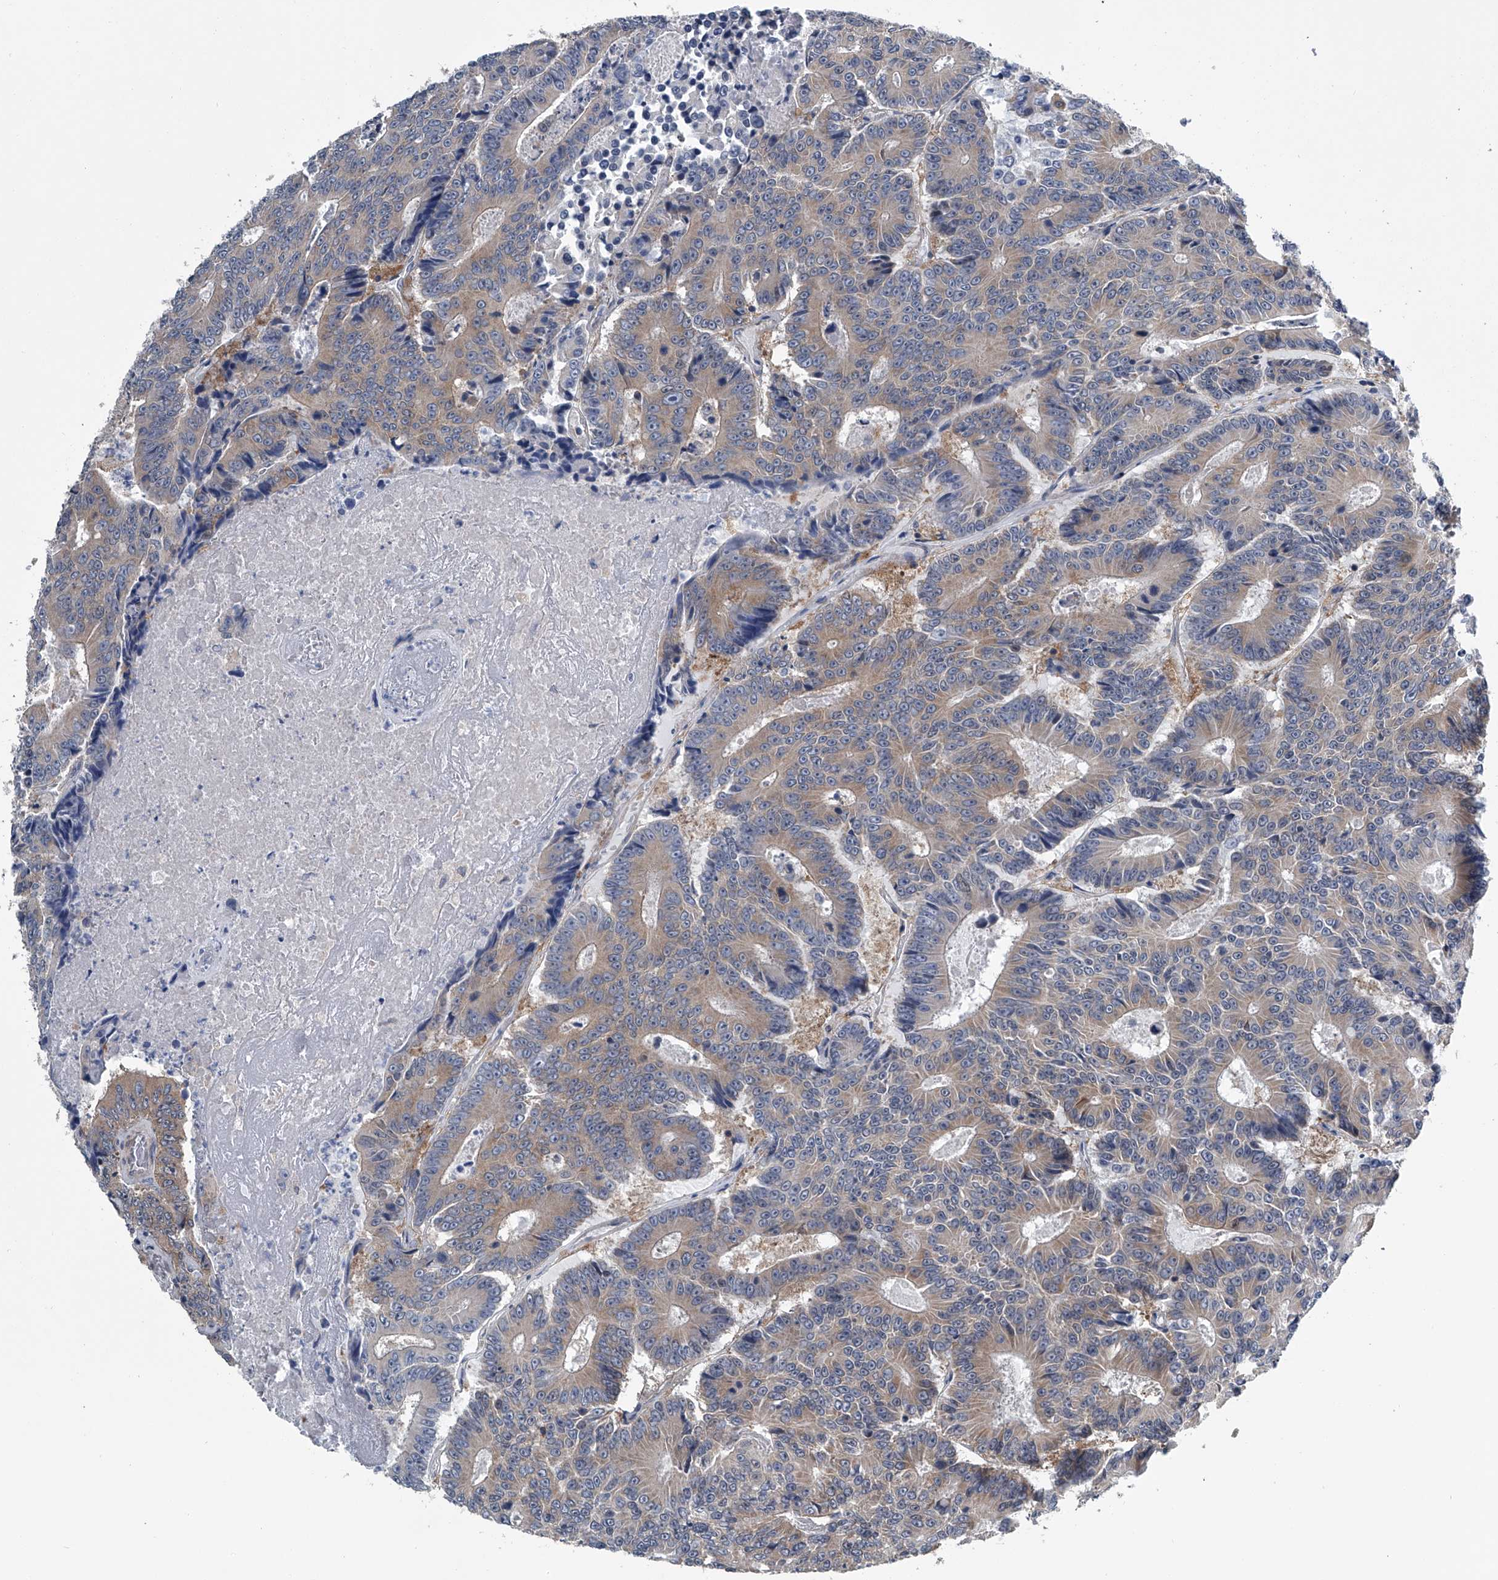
{"staining": {"intensity": "weak", "quantity": "25%-75%", "location": "cytoplasmic/membranous"}, "tissue": "colorectal cancer", "cell_type": "Tumor cells", "image_type": "cancer", "snomed": [{"axis": "morphology", "description": "Adenocarcinoma, NOS"}, {"axis": "topography", "description": "Colon"}], "caption": "Immunohistochemistry photomicrograph of neoplastic tissue: human colorectal cancer stained using IHC demonstrates low levels of weak protein expression localized specifically in the cytoplasmic/membranous of tumor cells, appearing as a cytoplasmic/membranous brown color.", "gene": "PPP2R5D", "patient": {"sex": "male", "age": 83}}